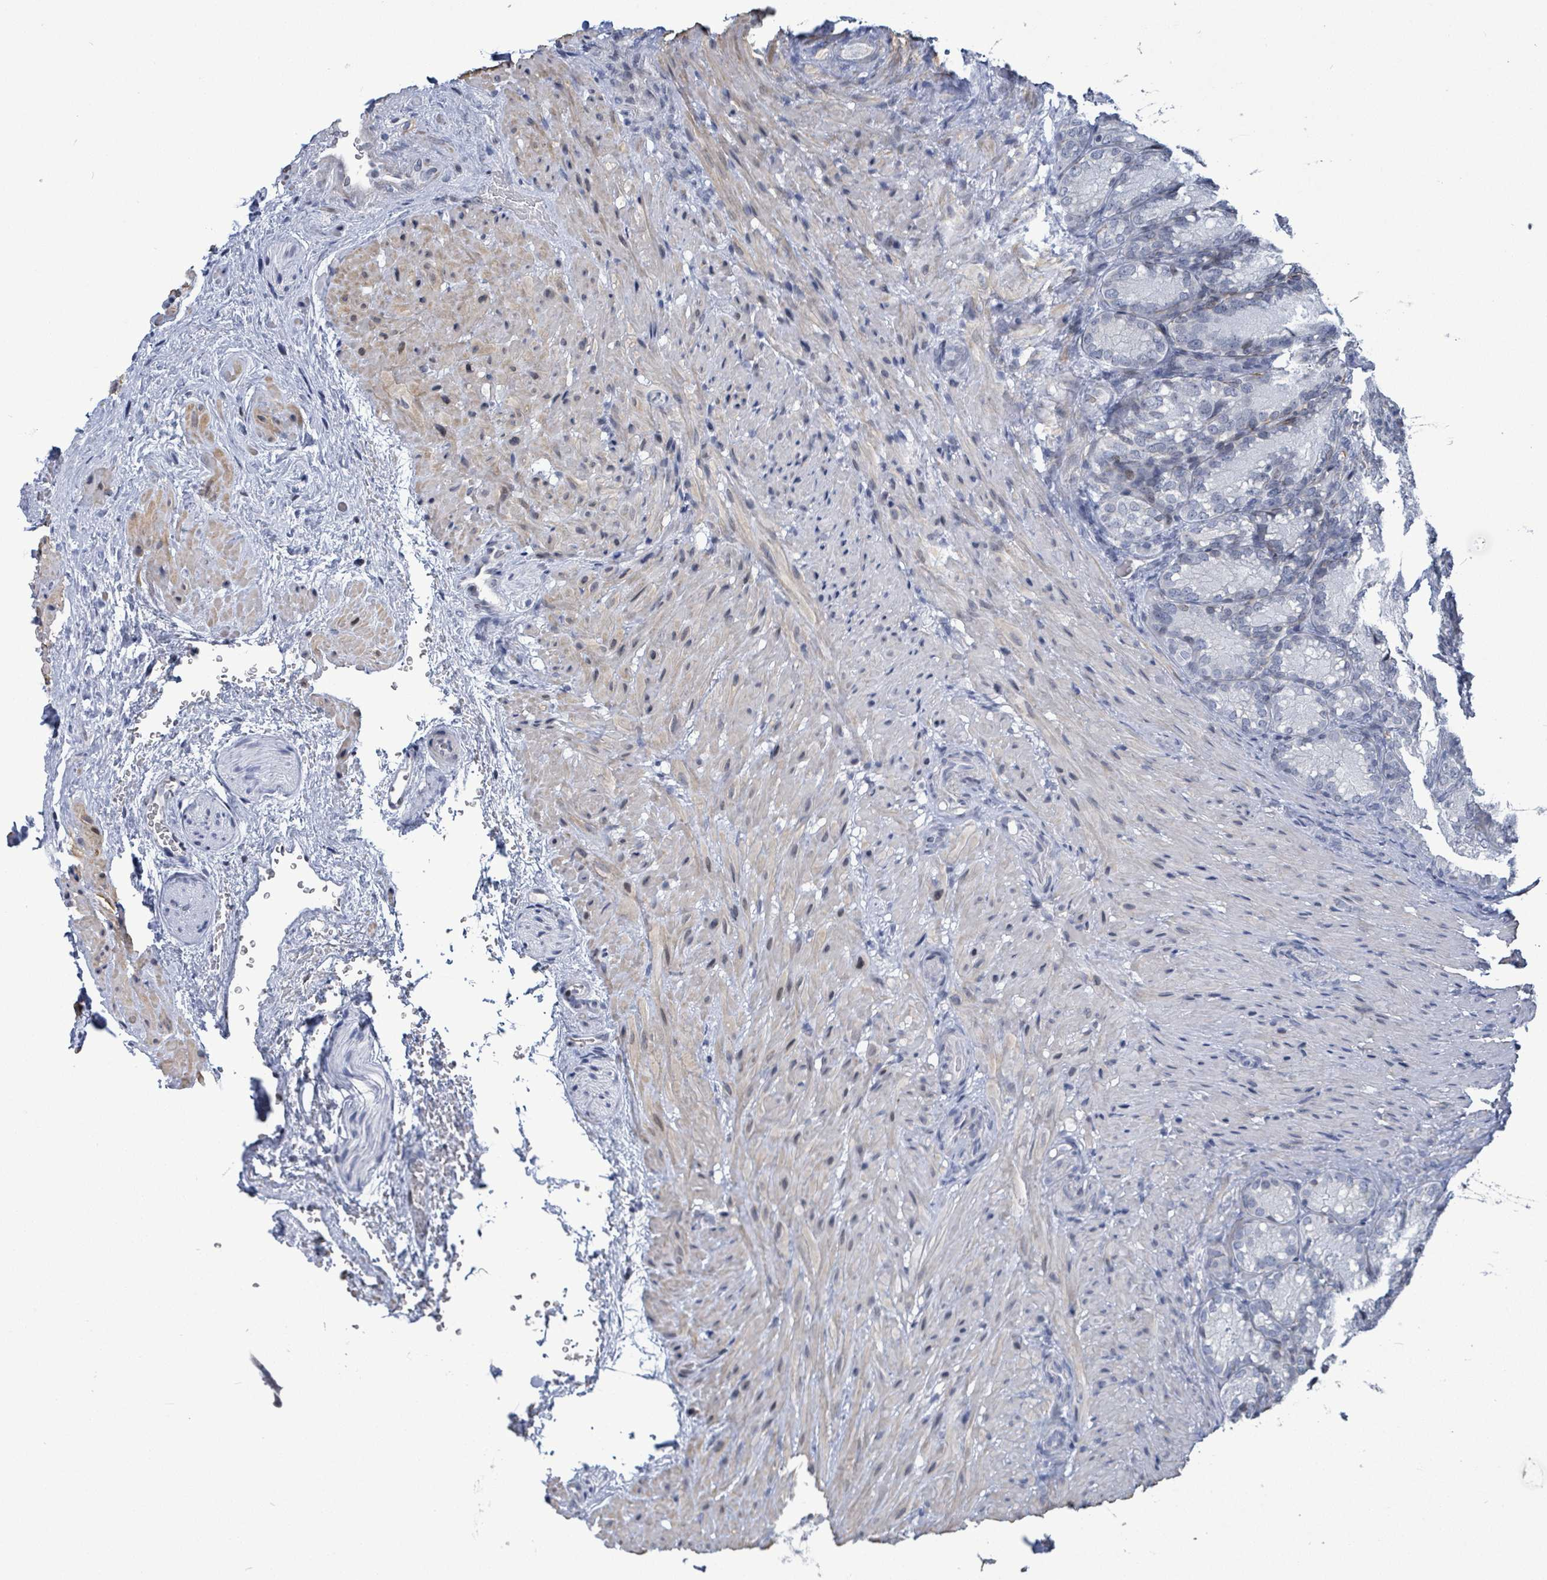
{"staining": {"intensity": "negative", "quantity": "none", "location": "none"}, "tissue": "seminal vesicle", "cell_type": "Glandular cells", "image_type": "normal", "snomed": [{"axis": "morphology", "description": "Normal tissue, NOS"}, {"axis": "topography", "description": "Seminal veicle"}], "caption": "IHC photomicrograph of normal seminal vesicle: seminal vesicle stained with DAB (3,3'-diaminobenzidine) demonstrates no significant protein staining in glandular cells.", "gene": "NTN3", "patient": {"sex": "male", "age": 58}}